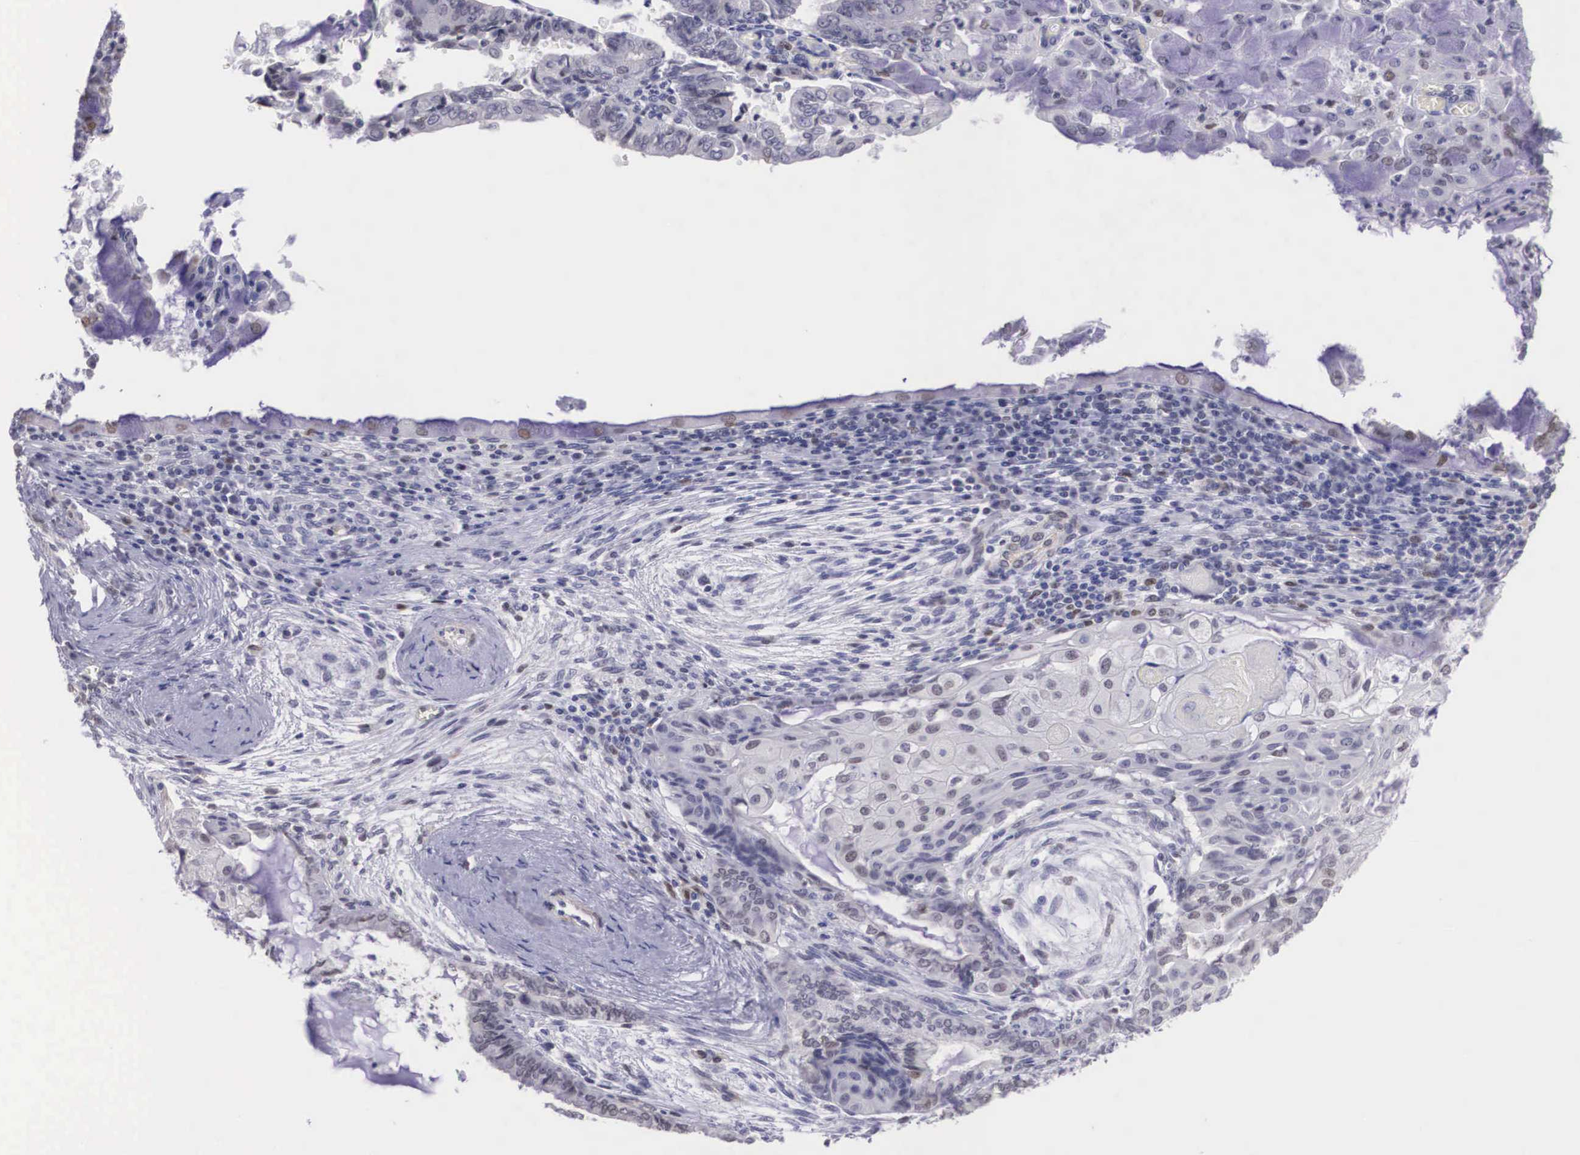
{"staining": {"intensity": "weak", "quantity": "<25%", "location": "nuclear"}, "tissue": "endometrial cancer", "cell_type": "Tumor cells", "image_type": "cancer", "snomed": [{"axis": "morphology", "description": "Adenocarcinoma, NOS"}, {"axis": "topography", "description": "Endometrium"}], "caption": "Tumor cells are negative for protein expression in human endometrial adenocarcinoma.", "gene": "ETV6", "patient": {"sex": "female", "age": 79}}